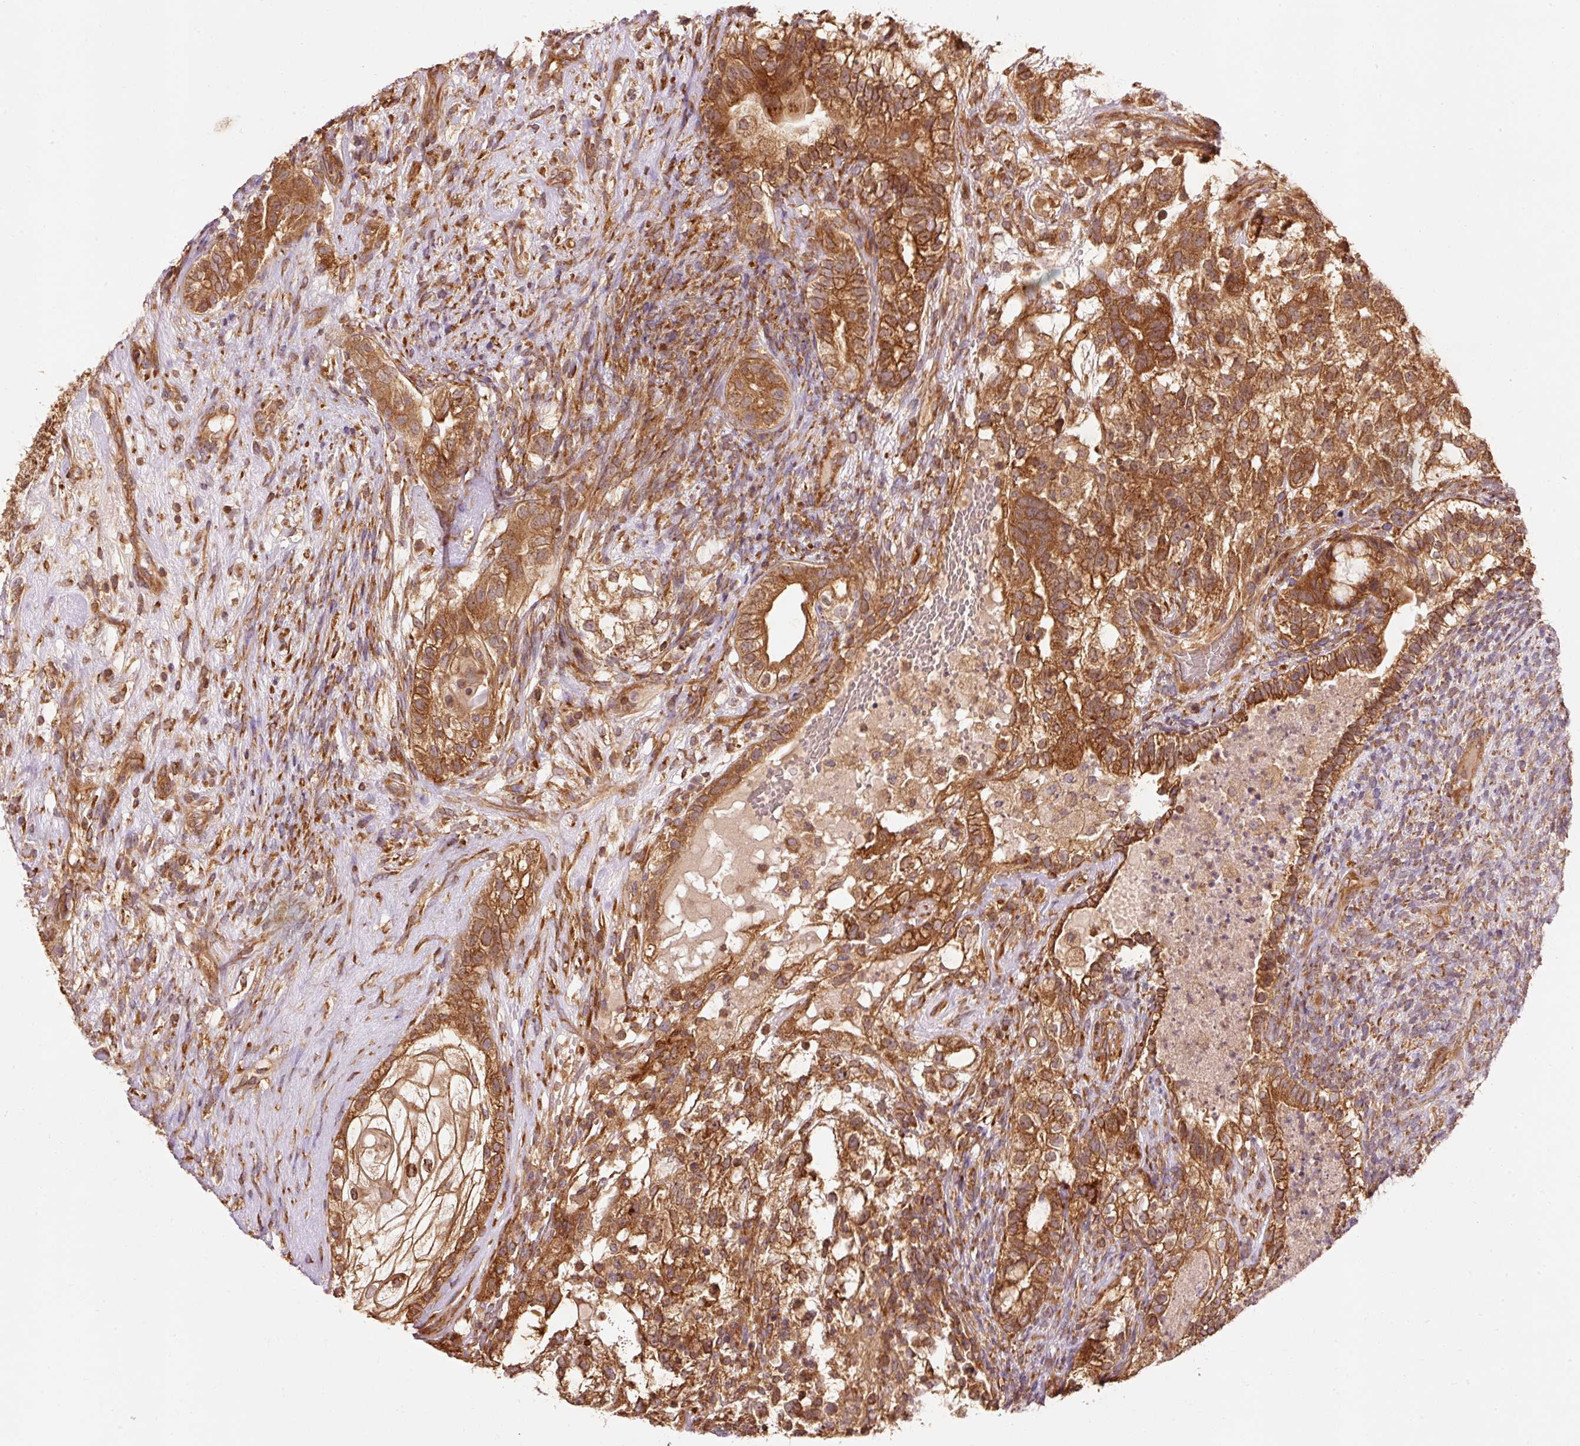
{"staining": {"intensity": "strong", "quantity": ">75%", "location": "cytoplasmic/membranous"}, "tissue": "testis cancer", "cell_type": "Tumor cells", "image_type": "cancer", "snomed": [{"axis": "morphology", "description": "Seminoma, NOS"}, {"axis": "morphology", "description": "Carcinoma, Embryonal, NOS"}, {"axis": "topography", "description": "Testis"}], "caption": "Immunohistochemistry of human testis seminoma displays high levels of strong cytoplasmic/membranous staining in approximately >75% of tumor cells.", "gene": "PDAP1", "patient": {"sex": "male", "age": 41}}